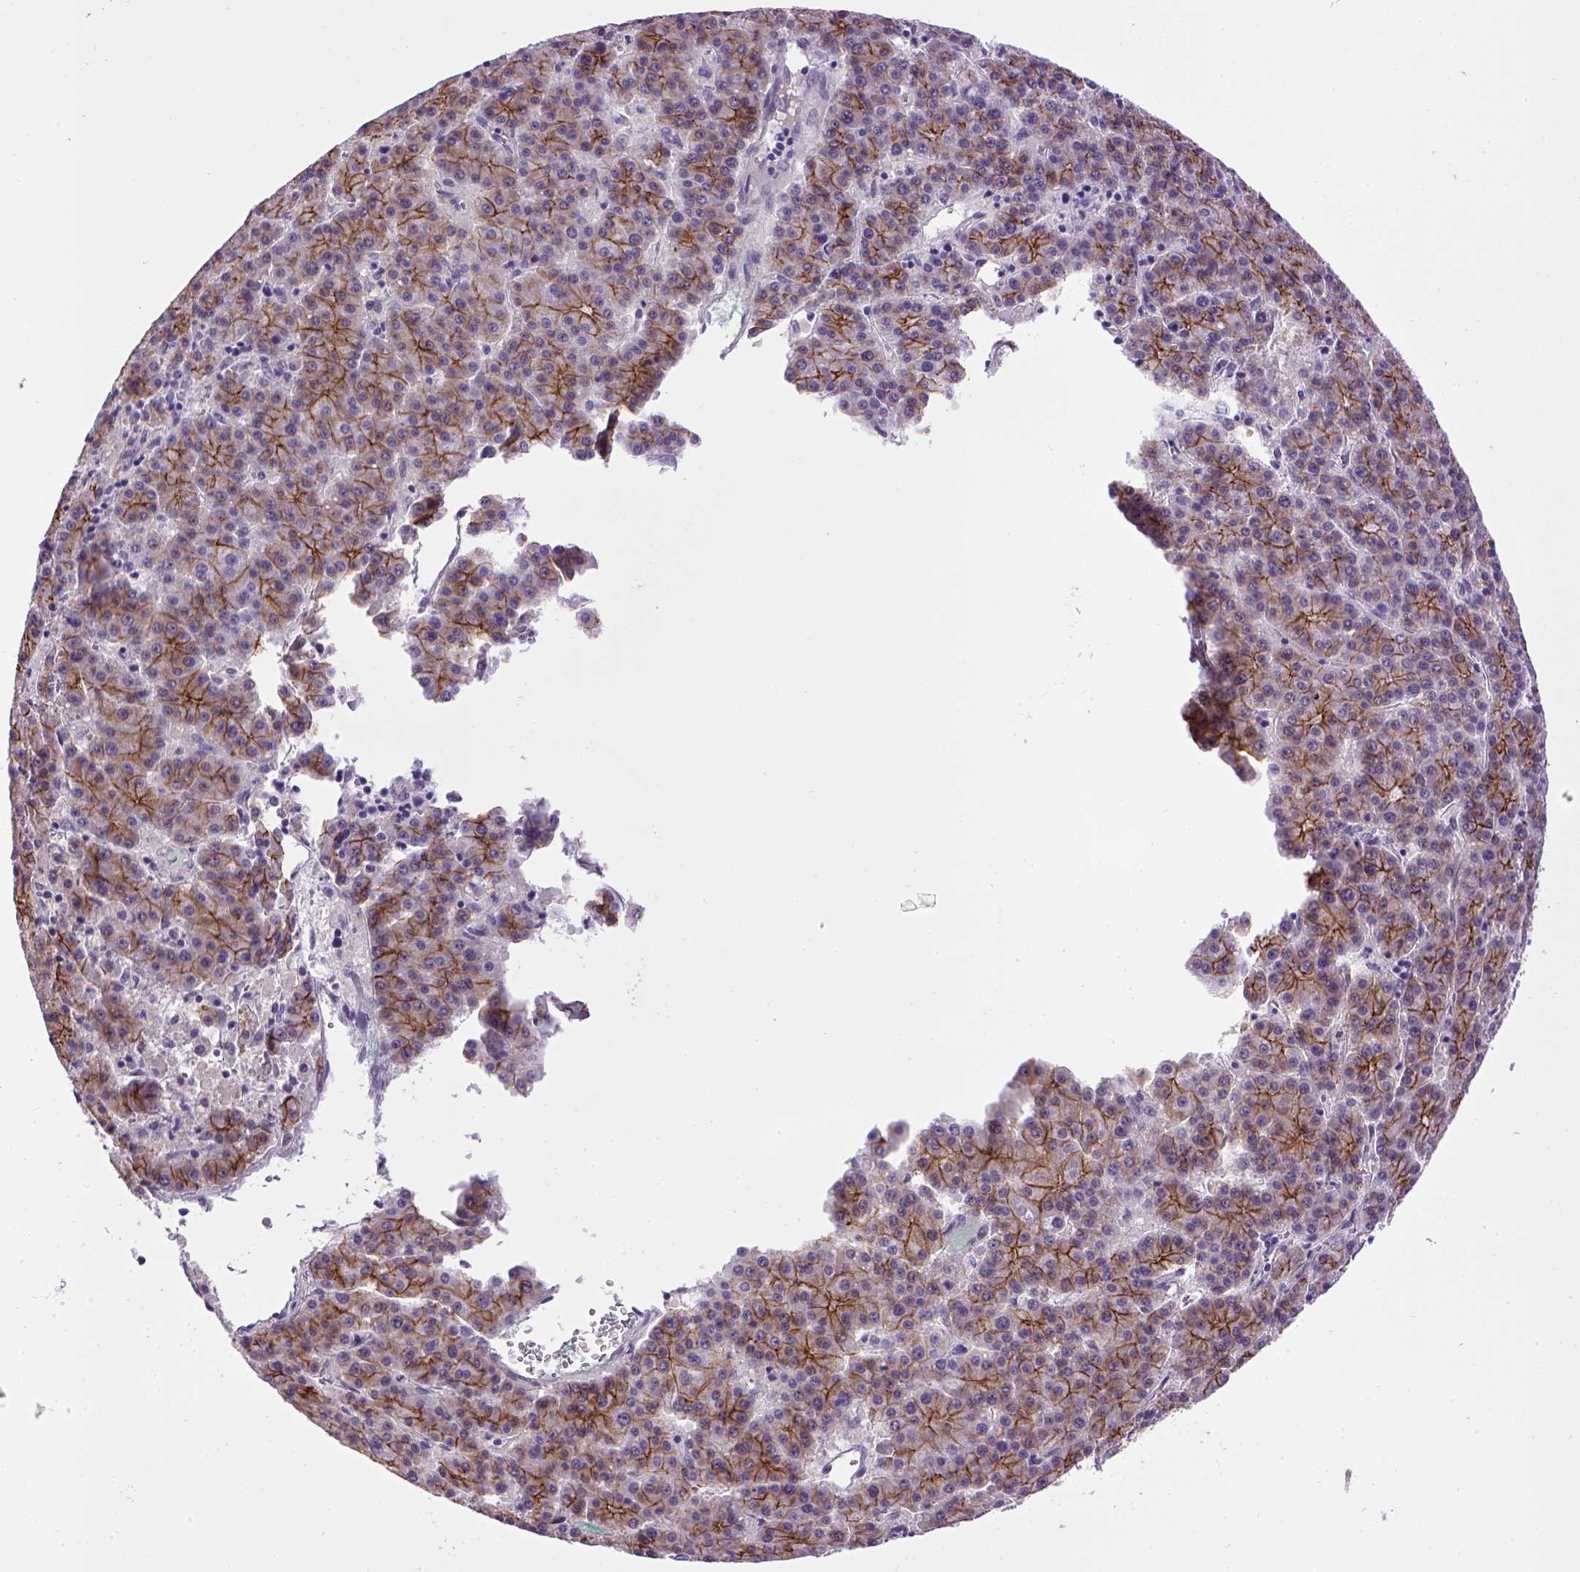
{"staining": {"intensity": "strong", "quantity": "25%-75%", "location": "cytoplasmic/membranous"}, "tissue": "liver cancer", "cell_type": "Tumor cells", "image_type": "cancer", "snomed": [{"axis": "morphology", "description": "Carcinoma, Hepatocellular, NOS"}, {"axis": "topography", "description": "Liver"}], "caption": "A photomicrograph of liver cancer stained for a protein displays strong cytoplasmic/membranous brown staining in tumor cells.", "gene": "CDH1", "patient": {"sex": "female", "age": 58}}